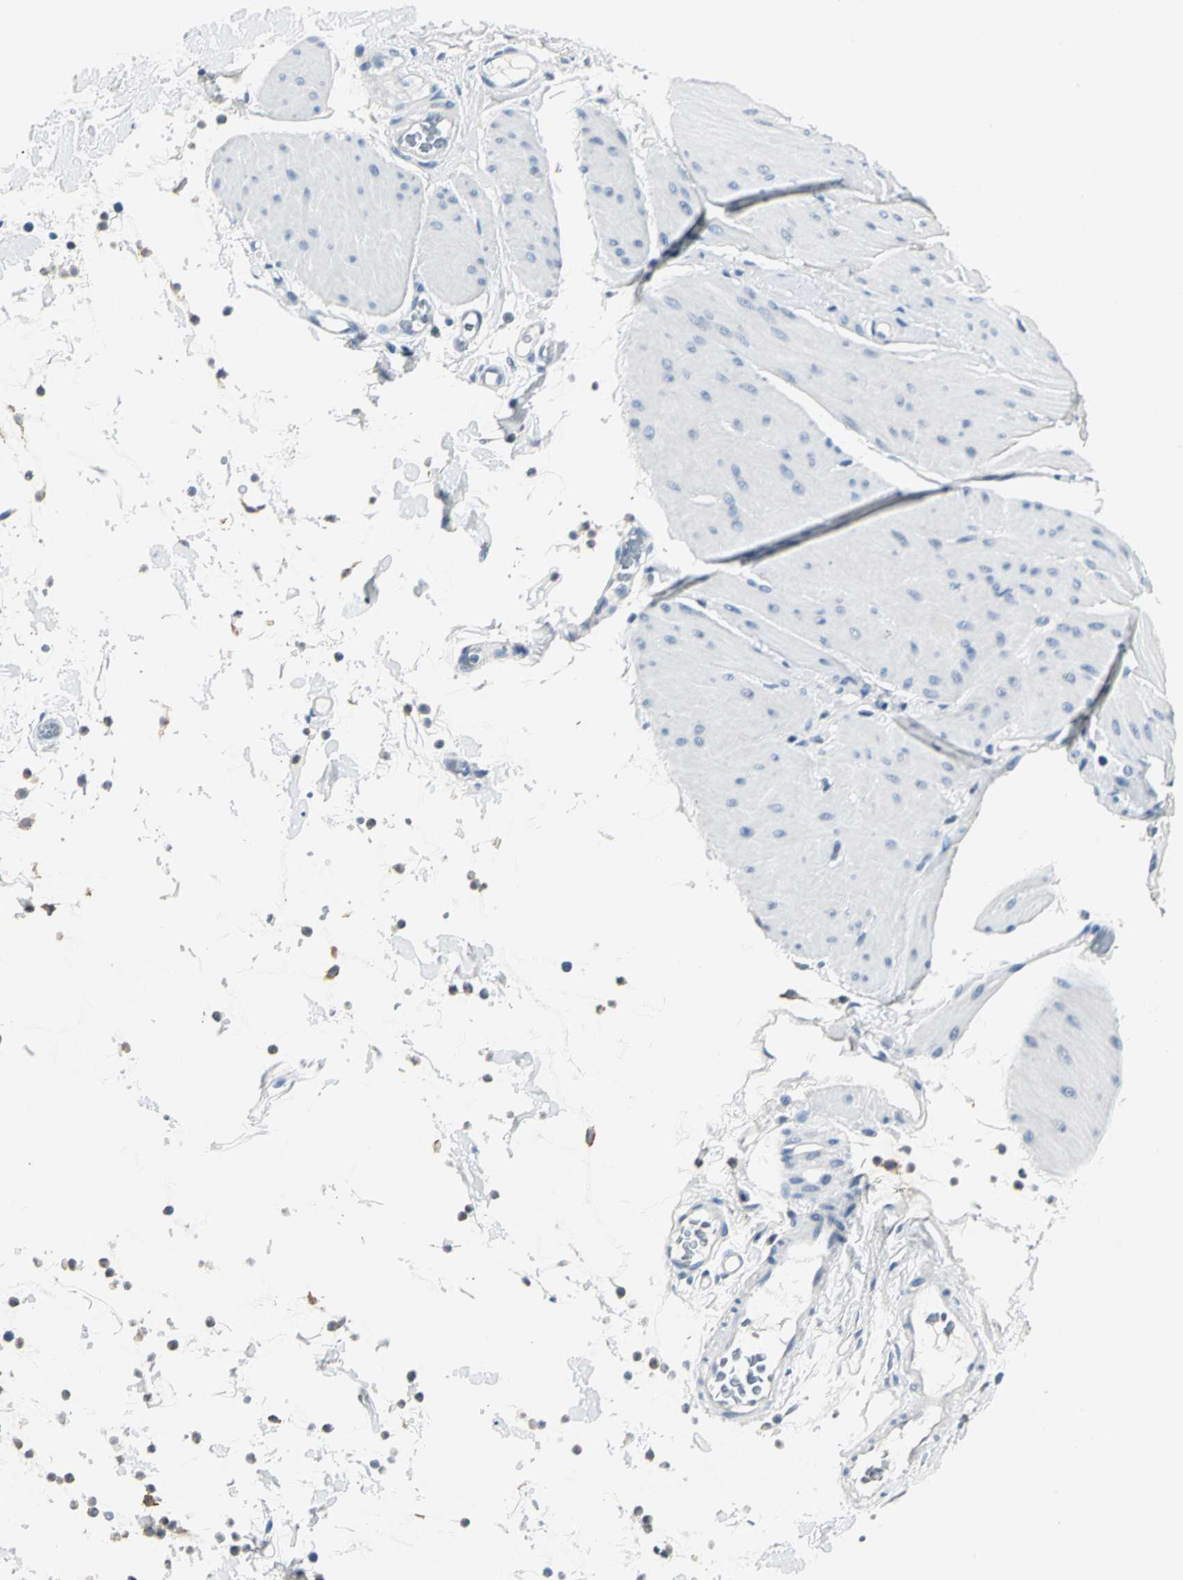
{"staining": {"intensity": "negative", "quantity": "none", "location": "none"}, "tissue": "smooth muscle", "cell_type": "Smooth muscle cells", "image_type": "normal", "snomed": [{"axis": "morphology", "description": "Normal tissue, NOS"}, {"axis": "topography", "description": "Smooth muscle"}, {"axis": "topography", "description": "Colon"}], "caption": "This is a image of immunohistochemistry staining of normal smooth muscle, which shows no staining in smooth muscle cells.", "gene": "RIPOR1", "patient": {"sex": "male", "age": 67}}